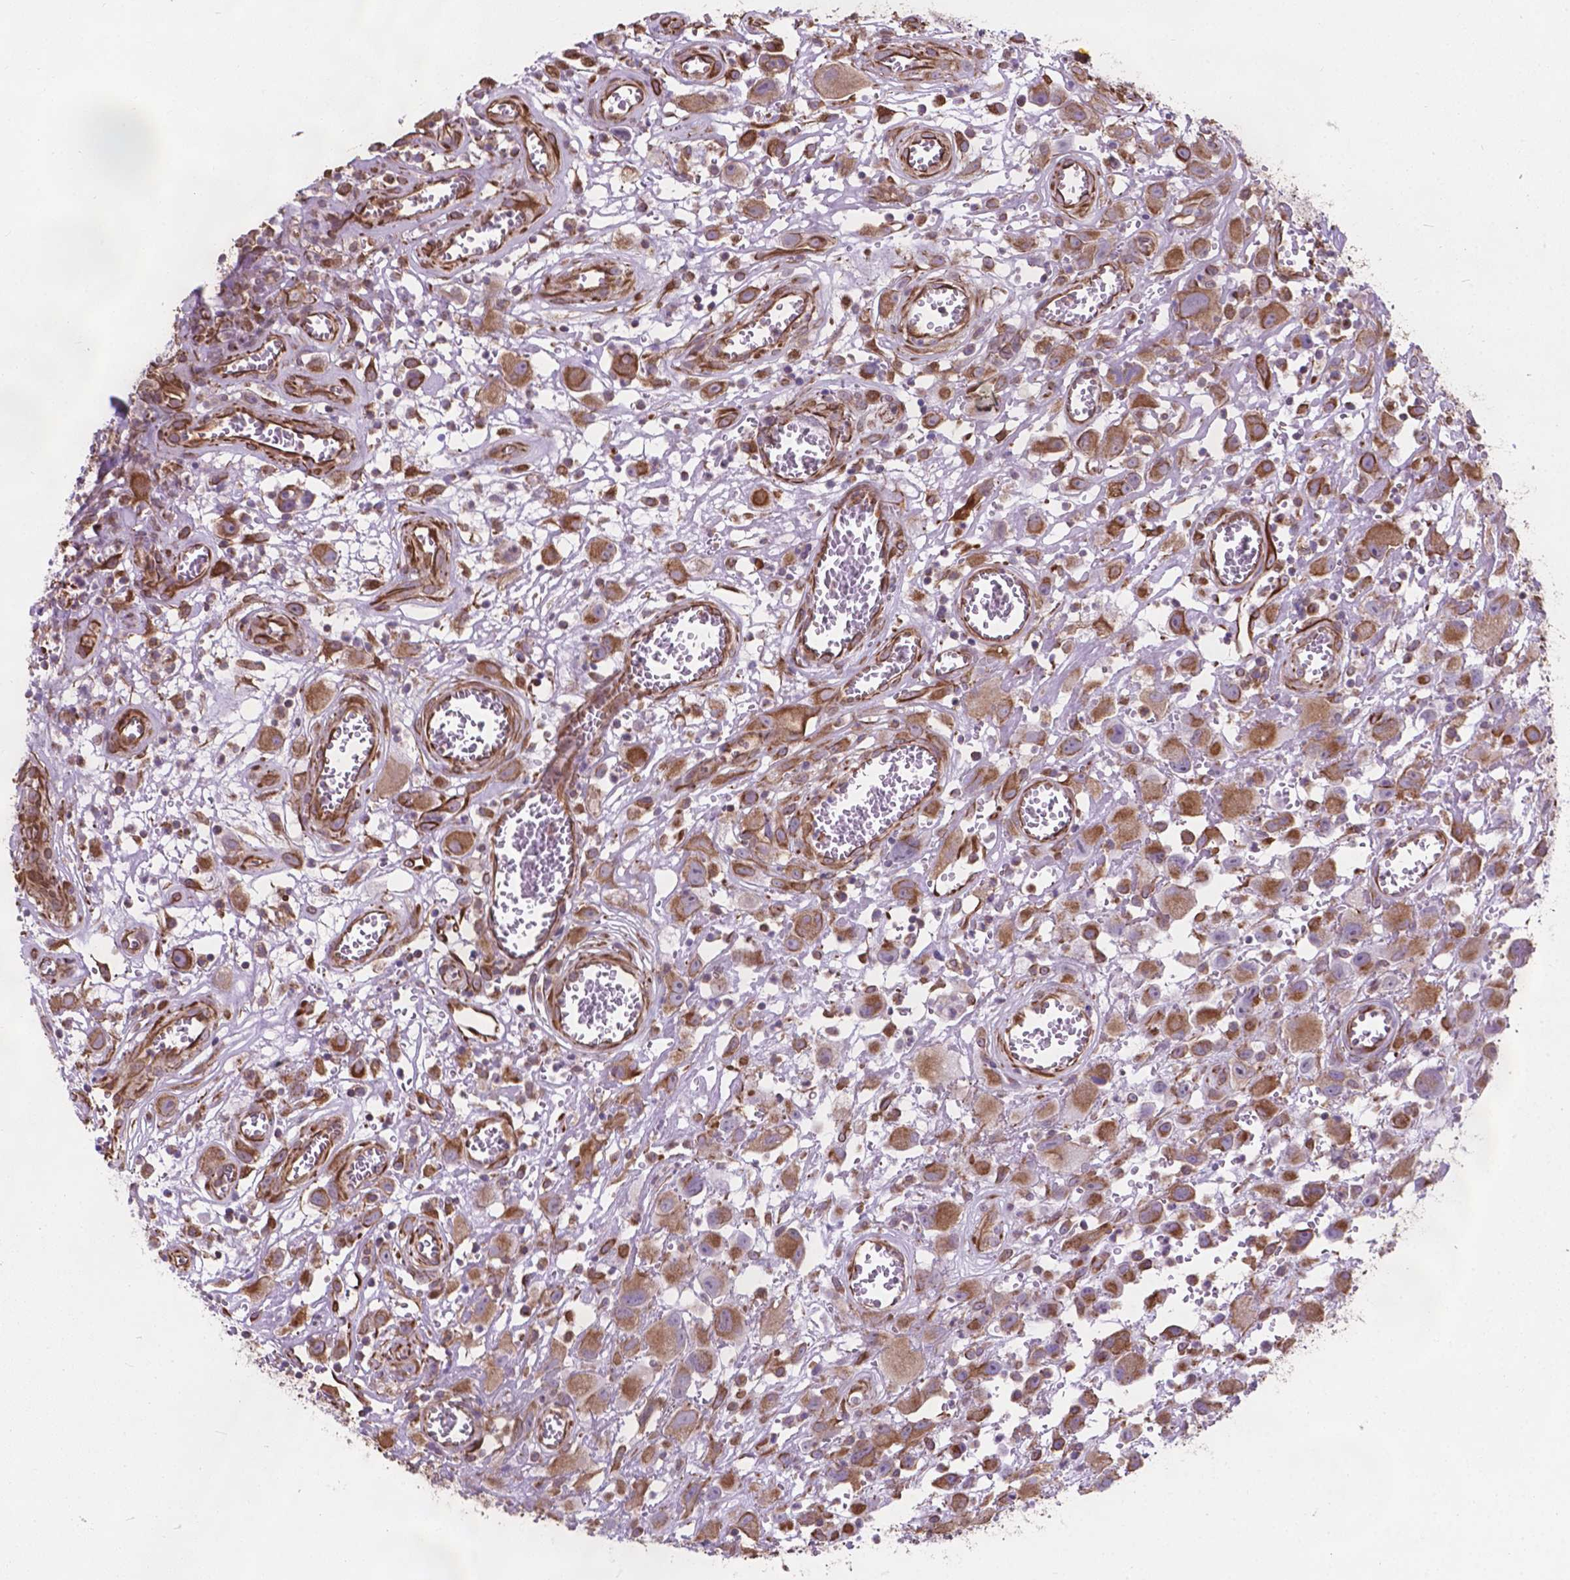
{"staining": {"intensity": "moderate", "quantity": "25%-75%", "location": "cytoplasmic/membranous"}, "tissue": "head and neck cancer", "cell_type": "Tumor cells", "image_type": "cancer", "snomed": [{"axis": "morphology", "description": "Squamous cell carcinoma, NOS"}, {"axis": "morphology", "description": "Squamous cell carcinoma, metastatic, NOS"}, {"axis": "topography", "description": "Oral tissue"}, {"axis": "topography", "description": "Head-Neck"}], "caption": "A histopathology image showing moderate cytoplasmic/membranous positivity in about 25%-75% of tumor cells in head and neck squamous cell carcinoma, as visualized by brown immunohistochemical staining.", "gene": "AMOT", "patient": {"sex": "female", "age": 85}}